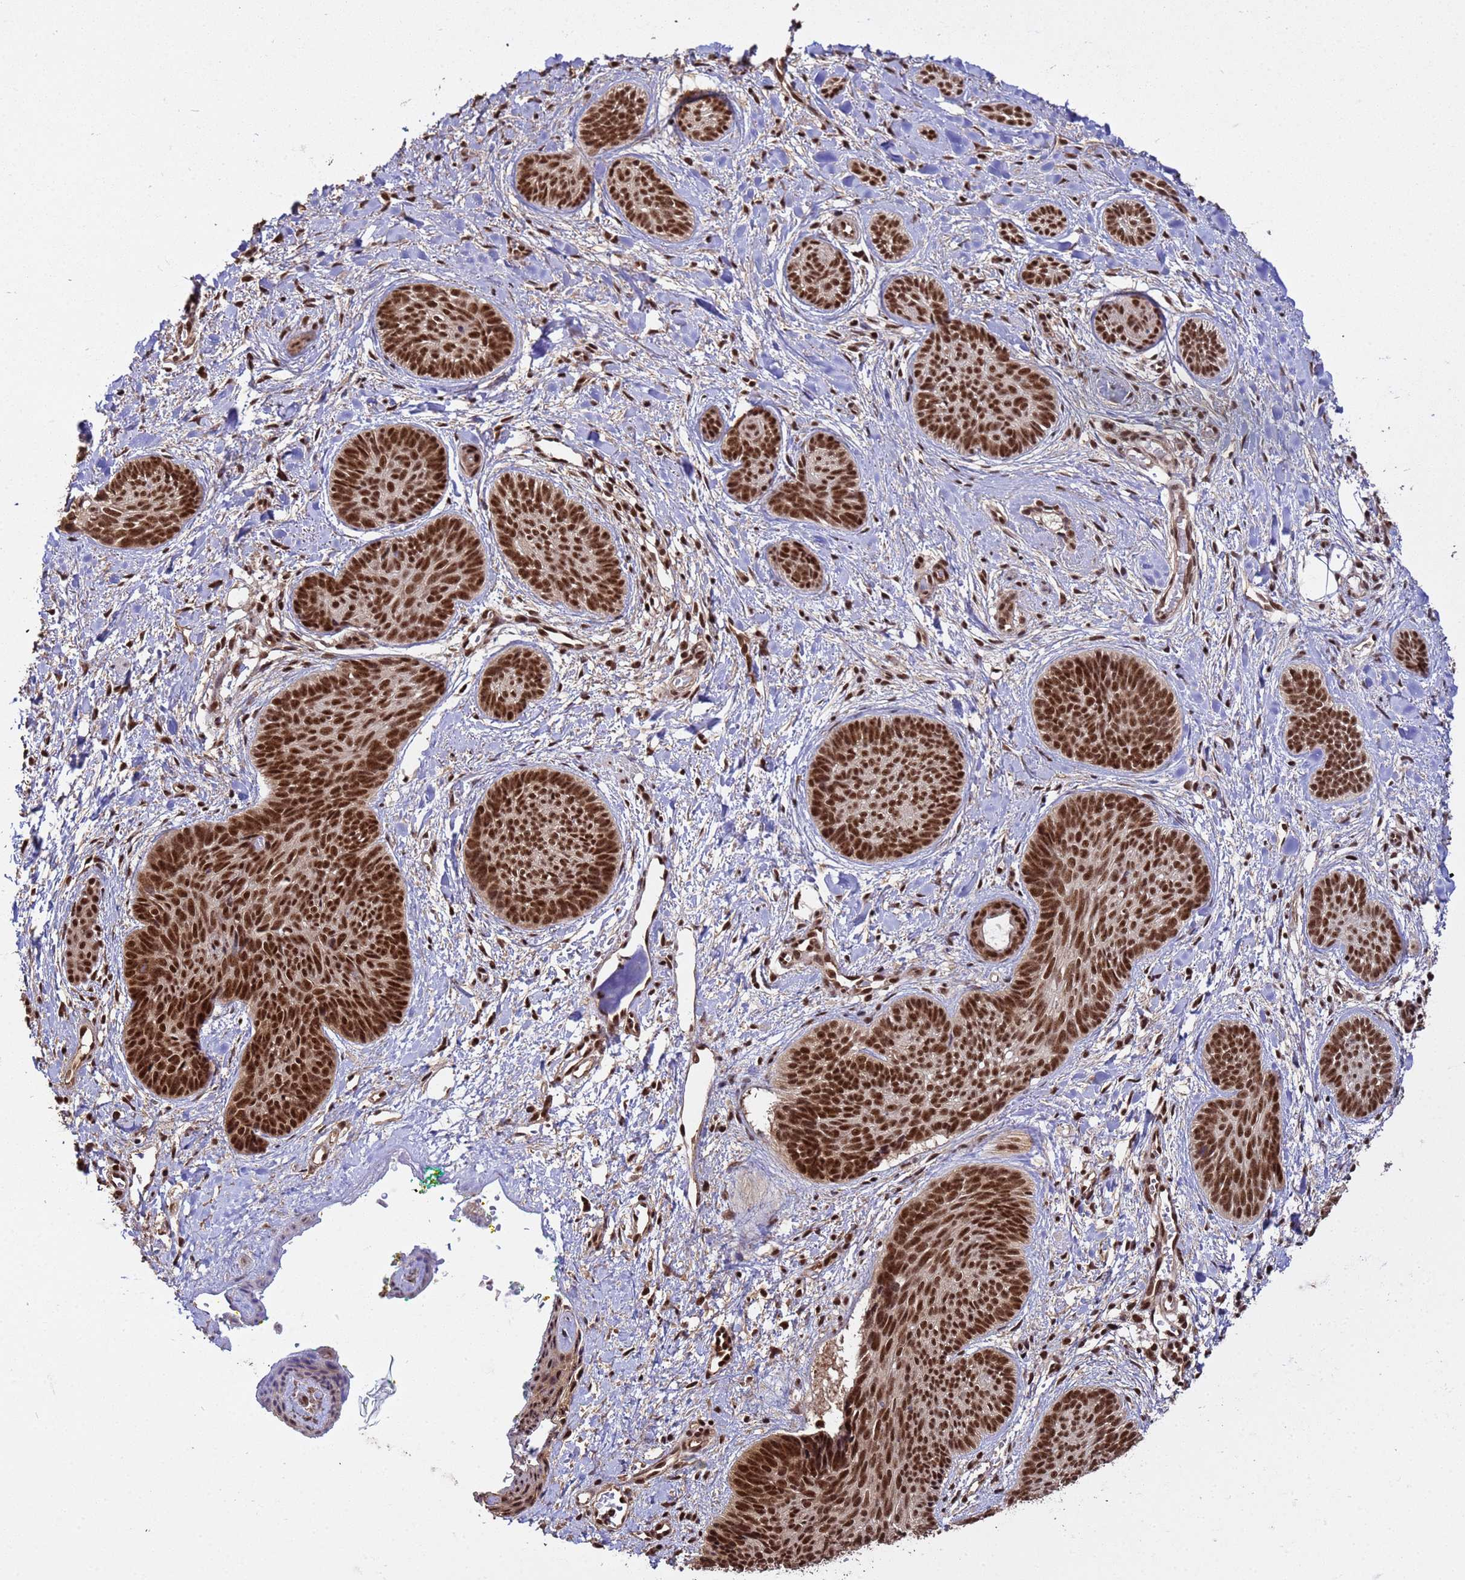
{"staining": {"intensity": "strong", "quantity": ">75%", "location": "nuclear"}, "tissue": "skin cancer", "cell_type": "Tumor cells", "image_type": "cancer", "snomed": [{"axis": "morphology", "description": "Basal cell carcinoma"}, {"axis": "topography", "description": "Skin"}], "caption": "This image reveals skin basal cell carcinoma stained with immunohistochemistry to label a protein in brown. The nuclear of tumor cells show strong positivity for the protein. Nuclei are counter-stained blue.", "gene": "SYF2", "patient": {"sex": "female", "age": 81}}